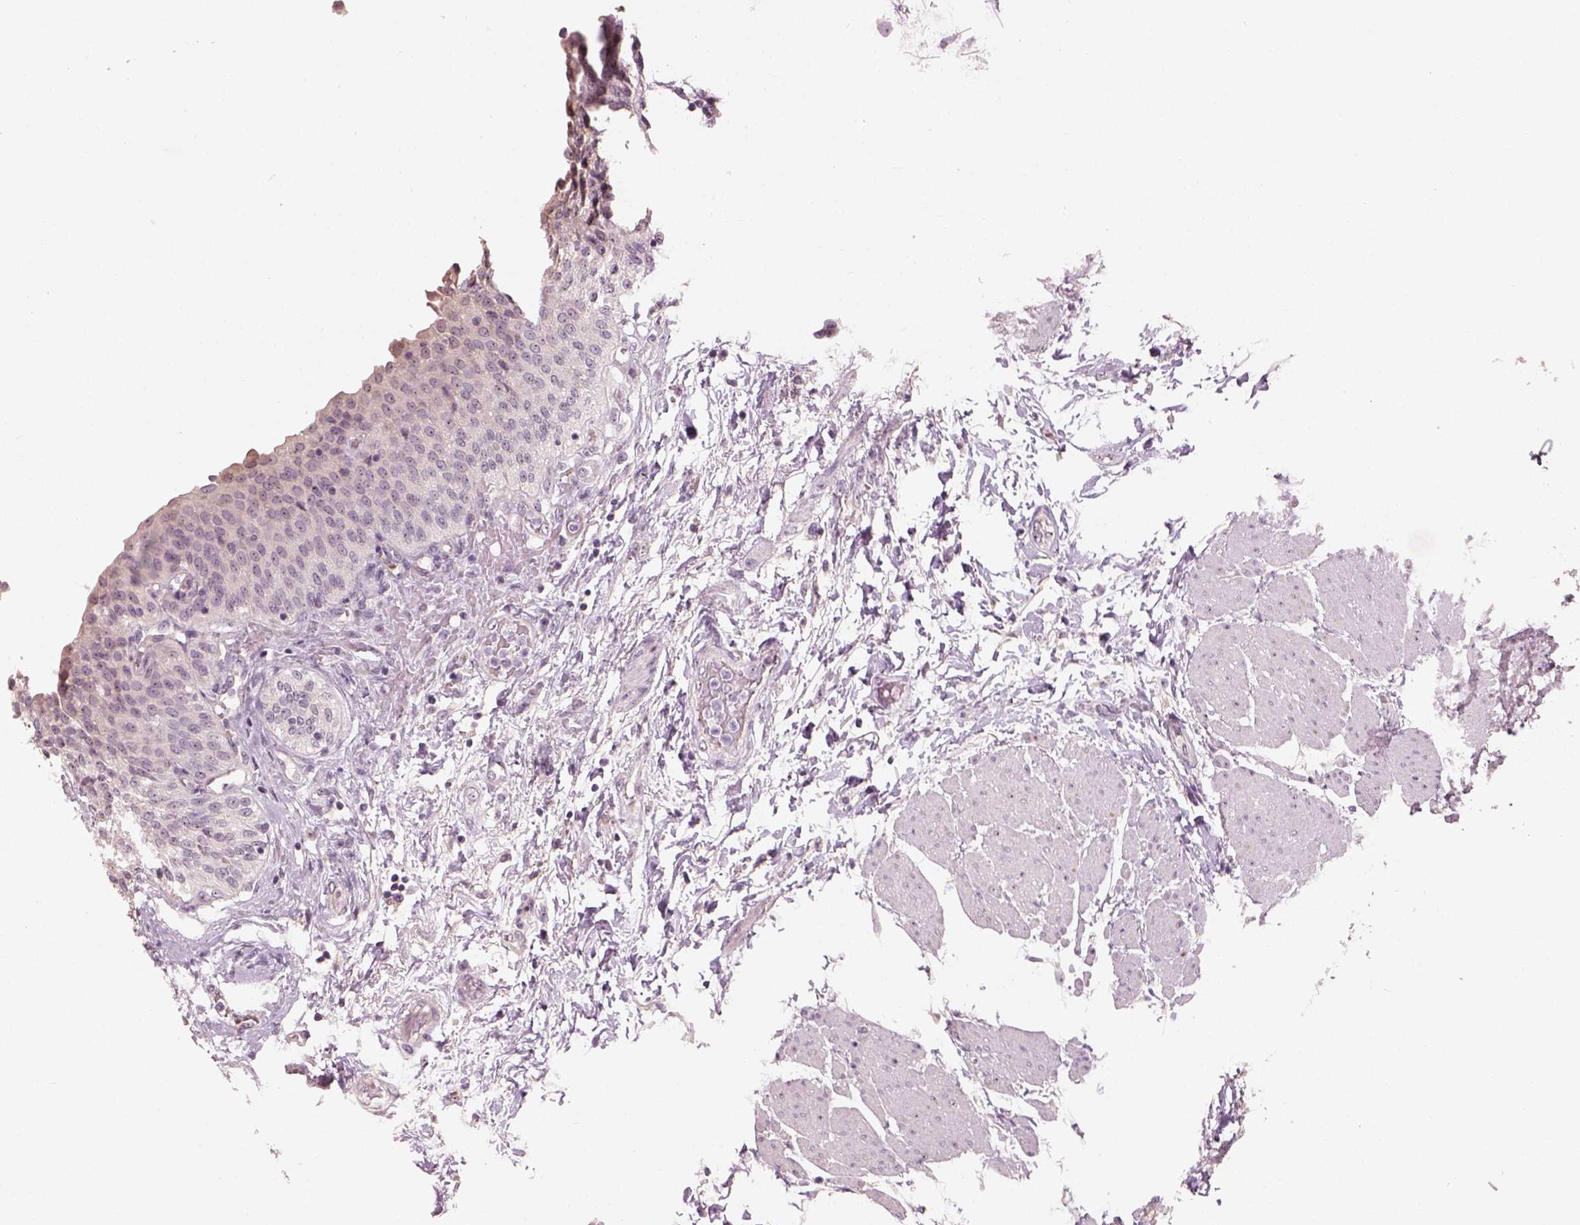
{"staining": {"intensity": "weak", "quantity": ">75%", "location": "cytoplasmic/membranous,nuclear"}, "tissue": "urinary bladder", "cell_type": "Urothelial cells", "image_type": "normal", "snomed": [{"axis": "morphology", "description": "Normal tissue, NOS"}, {"axis": "morphology", "description": "Metaplasia, NOS"}, {"axis": "topography", "description": "Urinary bladder"}], "caption": "High-magnification brightfield microscopy of normal urinary bladder stained with DAB (brown) and counterstained with hematoxylin (blue). urothelial cells exhibit weak cytoplasmic/membranous,nuclear expression is appreciated in about>75% of cells.", "gene": "CDS1", "patient": {"sex": "male", "age": 68}}